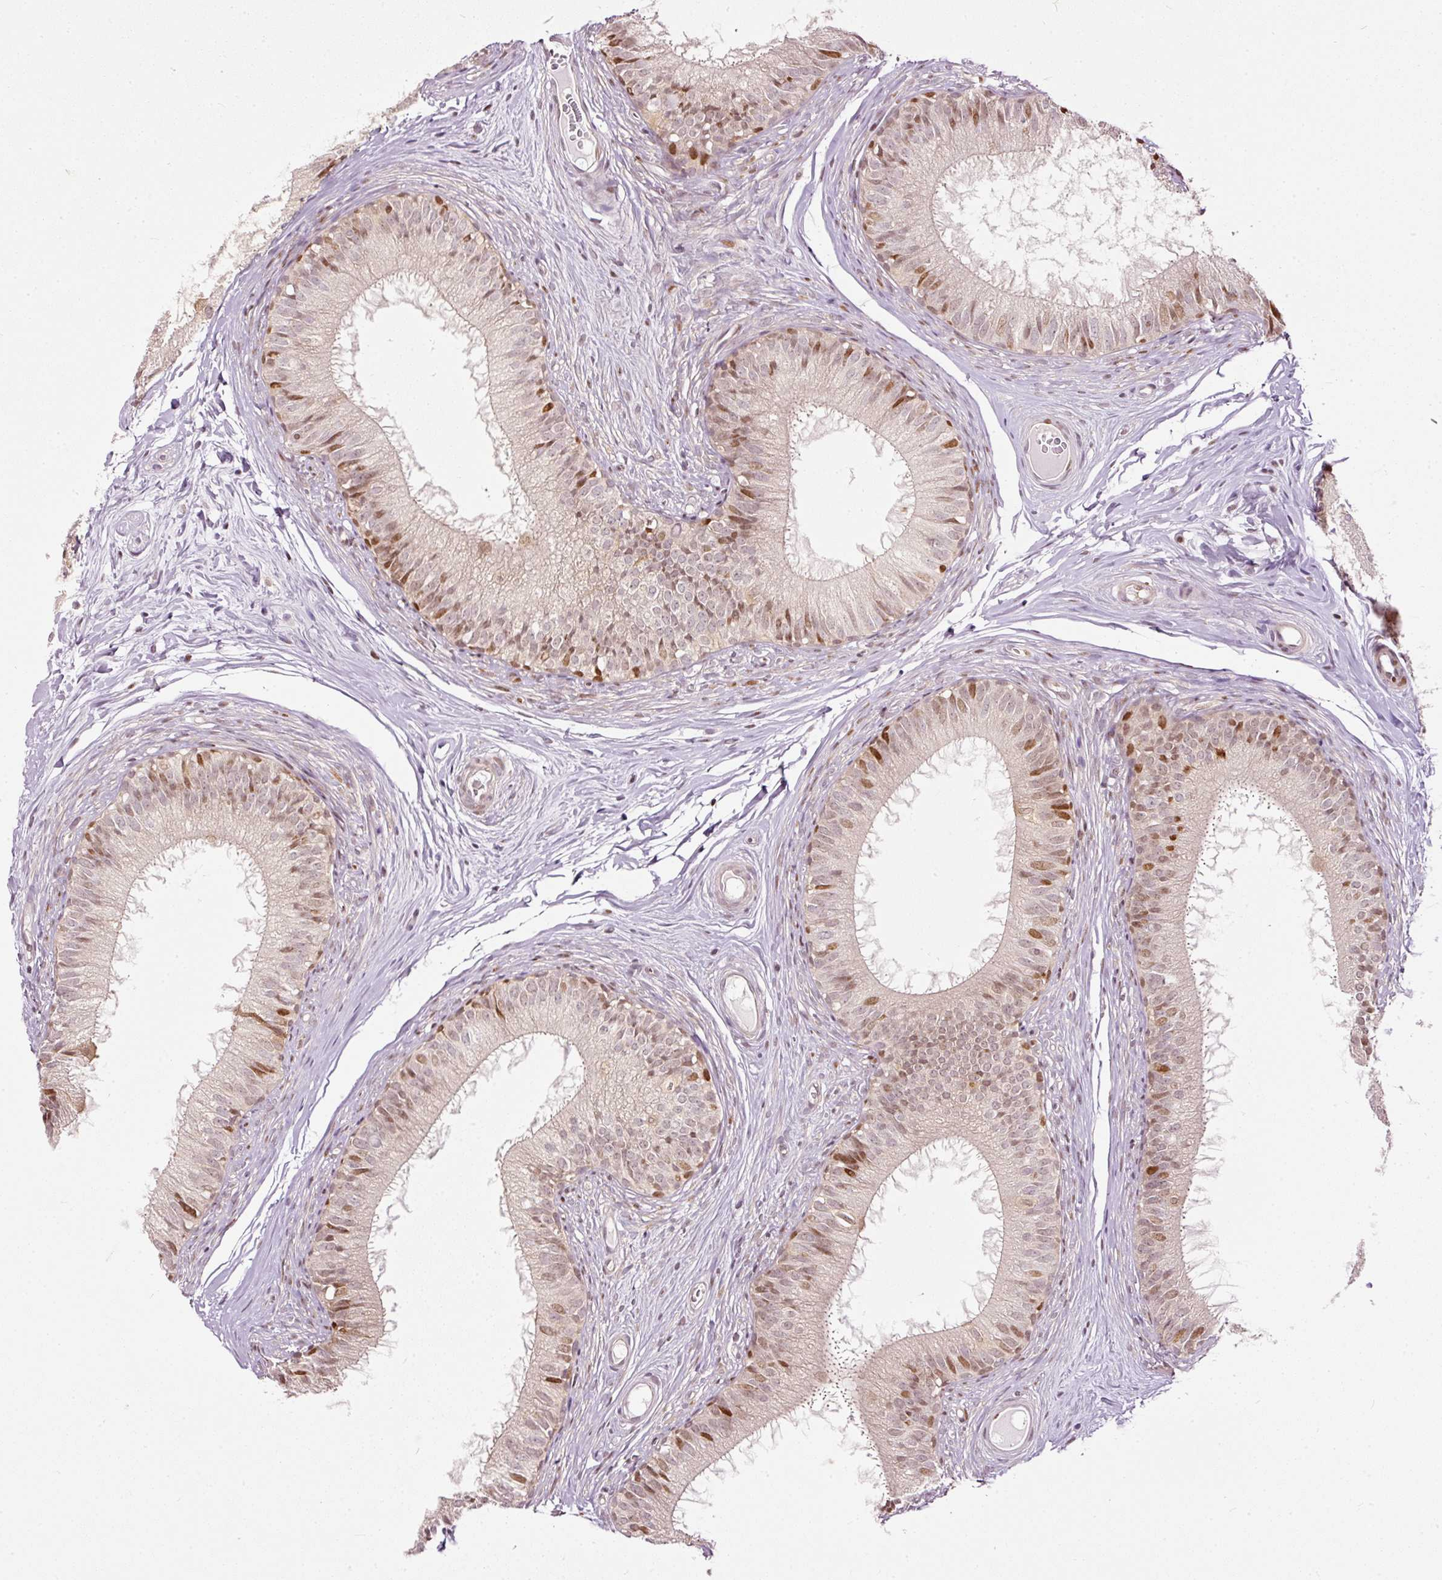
{"staining": {"intensity": "moderate", "quantity": "25%-75%", "location": "cytoplasmic/membranous,nuclear"}, "tissue": "epididymis", "cell_type": "Glandular cells", "image_type": "normal", "snomed": [{"axis": "morphology", "description": "Normal tissue, NOS"}, {"axis": "topography", "description": "Epididymis"}], "caption": "The photomicrograph exhibits a brown stain indicating the presence of a protein in the cytoplasmic/membranous,nuclear of glandular cells in epididymis.", "gene": "ZNF778", "patient": {"sex": "male", "age": 25}}